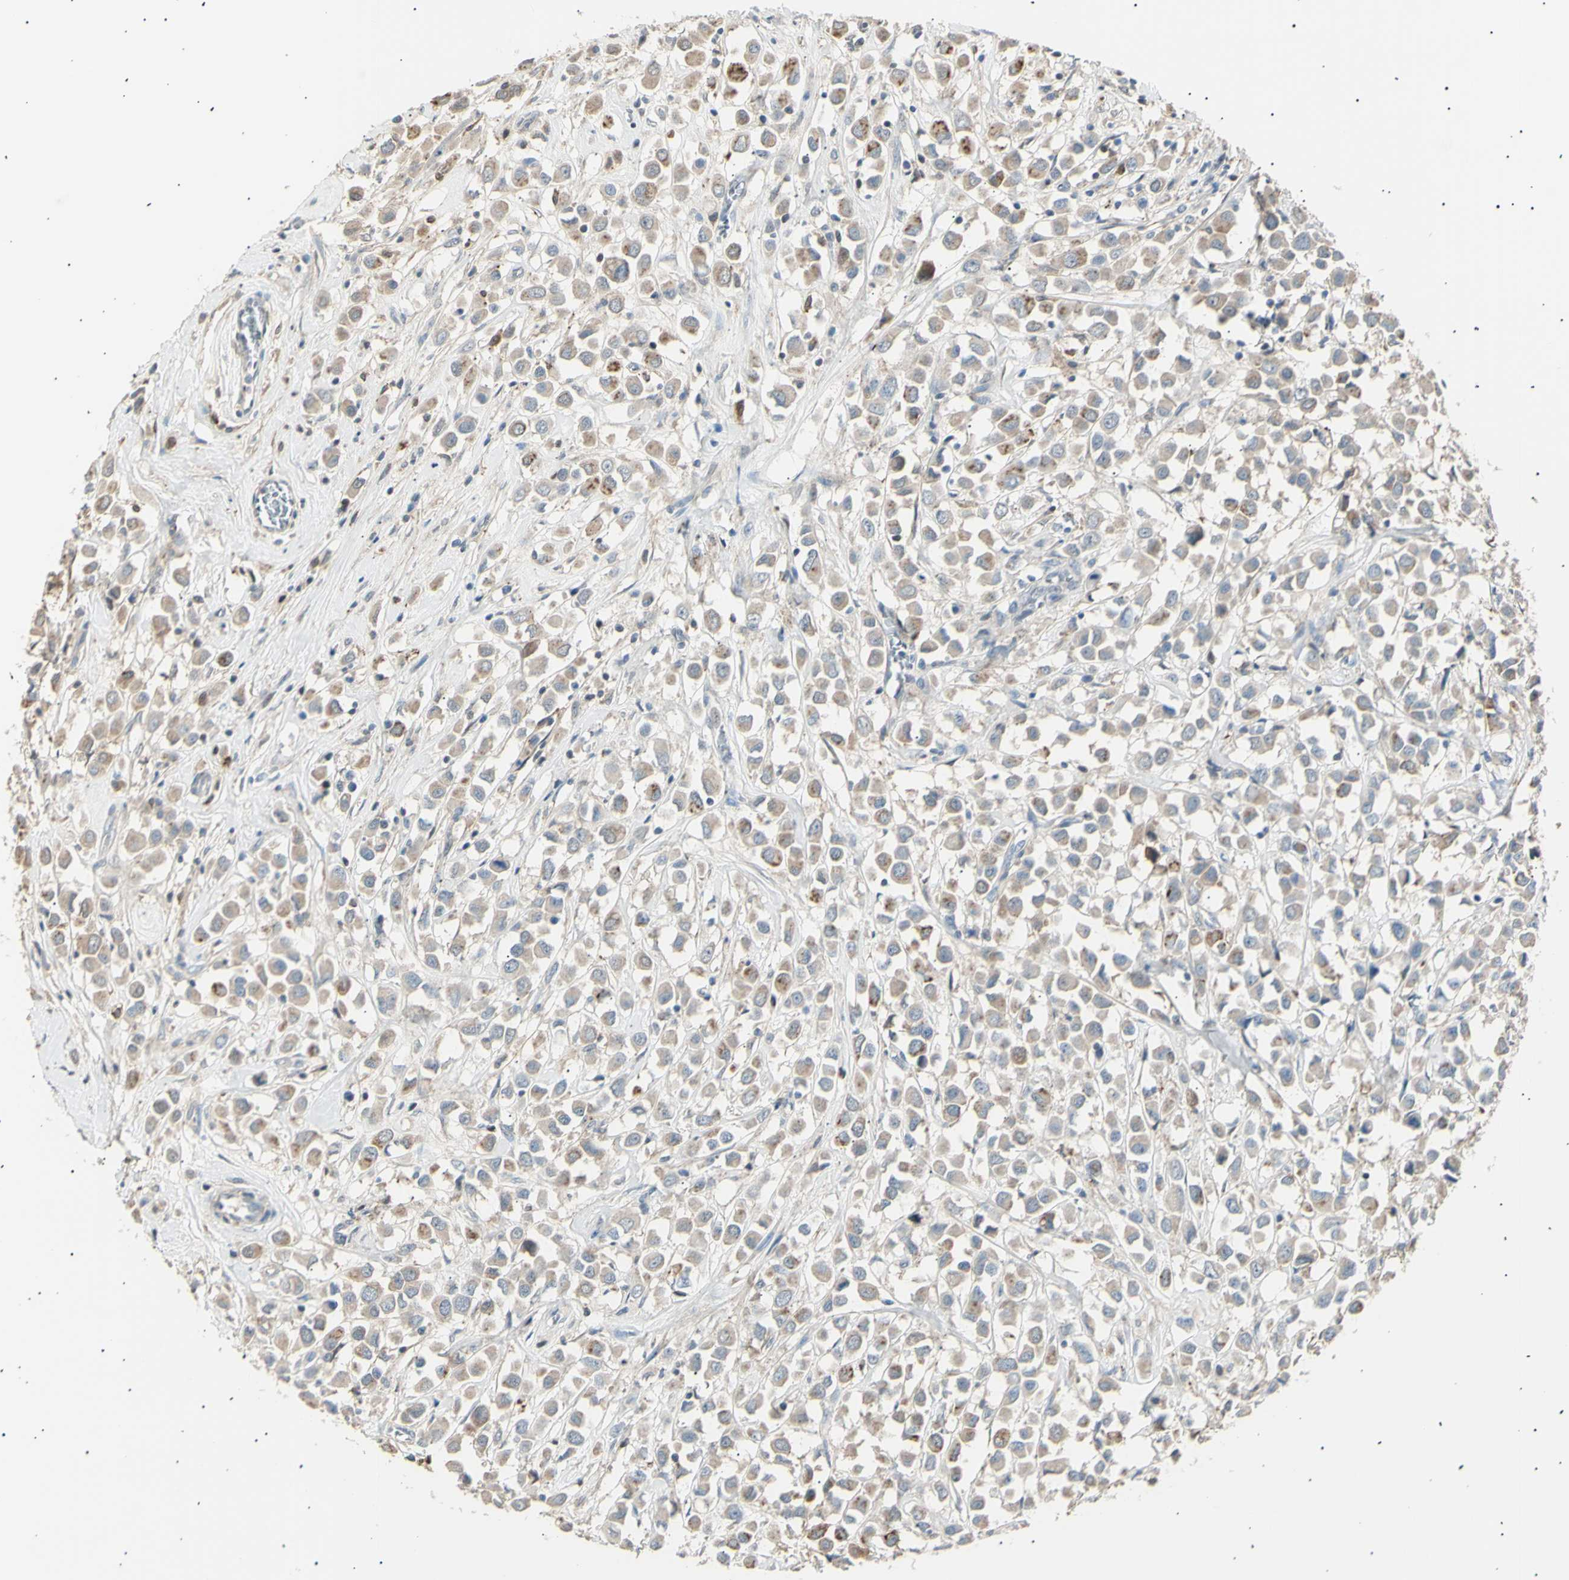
{"staining": {"intensity": "weak", "quantity": ">75%", "location": "cytoplasmic/membranous"}, "tissue": "breast cancer", "cell_type": "Tumor cells", "image_type": "cancer", "snomed": [{"axis": "morphology", "description": "Duct carcinoma"}, {"axis": "topography", "description": "Breast"}], "caption": "A high-resolution histopathology image shows immunohistochemistry (IHC) staining of breast cancer (infiltrating ductal carcinoma), which displays weak cytoplasmic/membranous staining in approximately >75% of tumor cells.", "gene": "LHPP", "patient": {"sex": "female", "age": 61}}